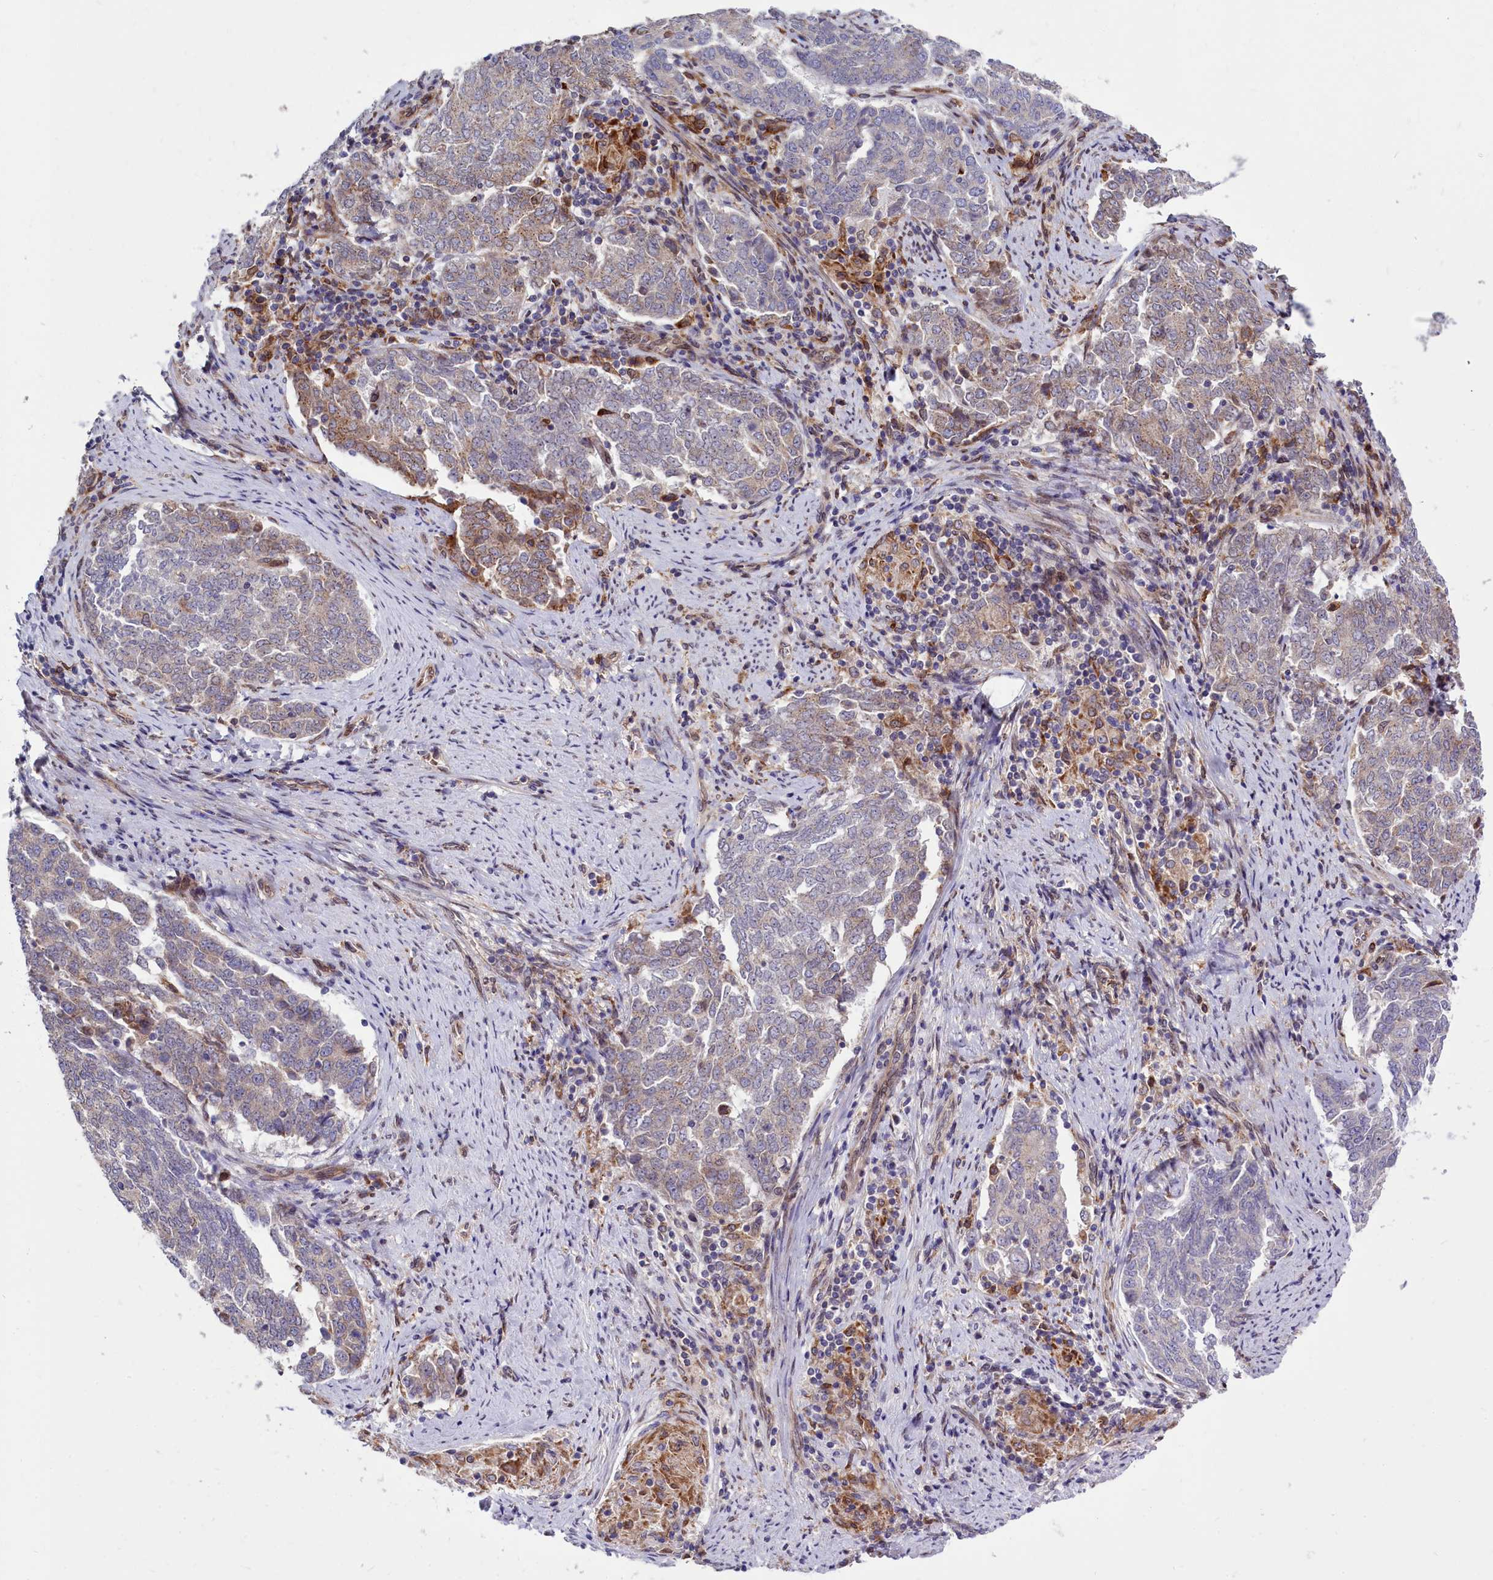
{"staining": {"intensity": "negative", "quantity": "none", "location": "none"}, "tissue": "endometrial cancer", "cell_type": "Tumor cells", "image_type": "cancer", "snomed": [{"axis": "morphology", "description": "Adenocarcinoma, NOS"}, {"axis": "topography", "description": "Endometrium"}], "caption": "A micrograph of endometrial cancer (adenocarcinoma) stained for a protein reveals no brown staining in tumor cells.", "gene": "RAPGEF4", "patient": {"sex": "female", "age": 80}}